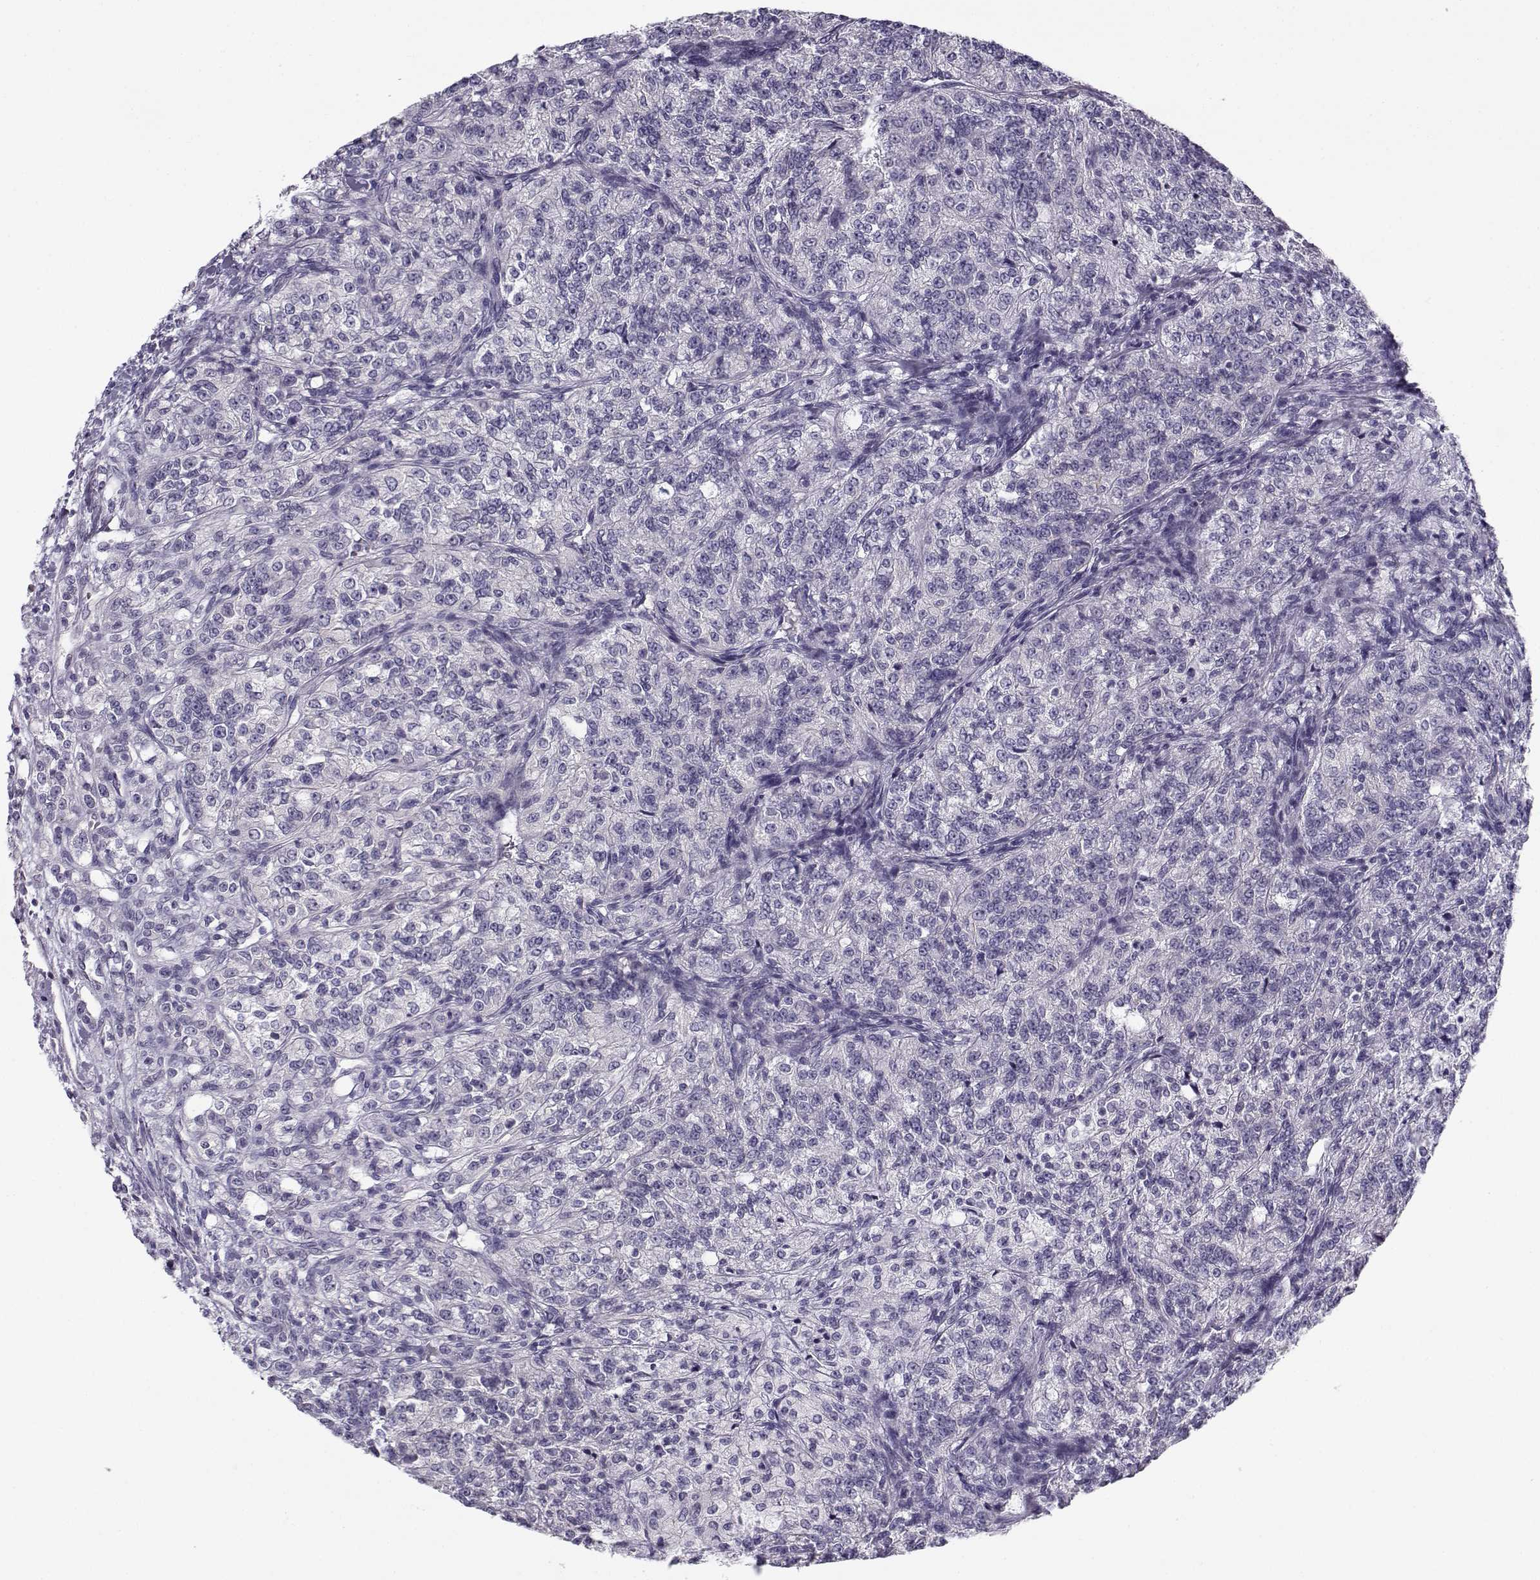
{"staining": {"intensity": "negative", "quantity": "none", "location": "none"}, "tissue": "renal cancer", "cell_type": "Tumor cells", "image_type": "cancer", "snomed": [{"axis": "morphology", "description": "Adenocarcinoma, NOS"}, {"axis": "topography", "description": "Kidney"}], "caption": "This is an immunohistochemistry histopathology image of renal cancer. There is no positivity in tumor cells.", "gene": "CFAP77", "patient": {"sex": "female", "age": 63}}